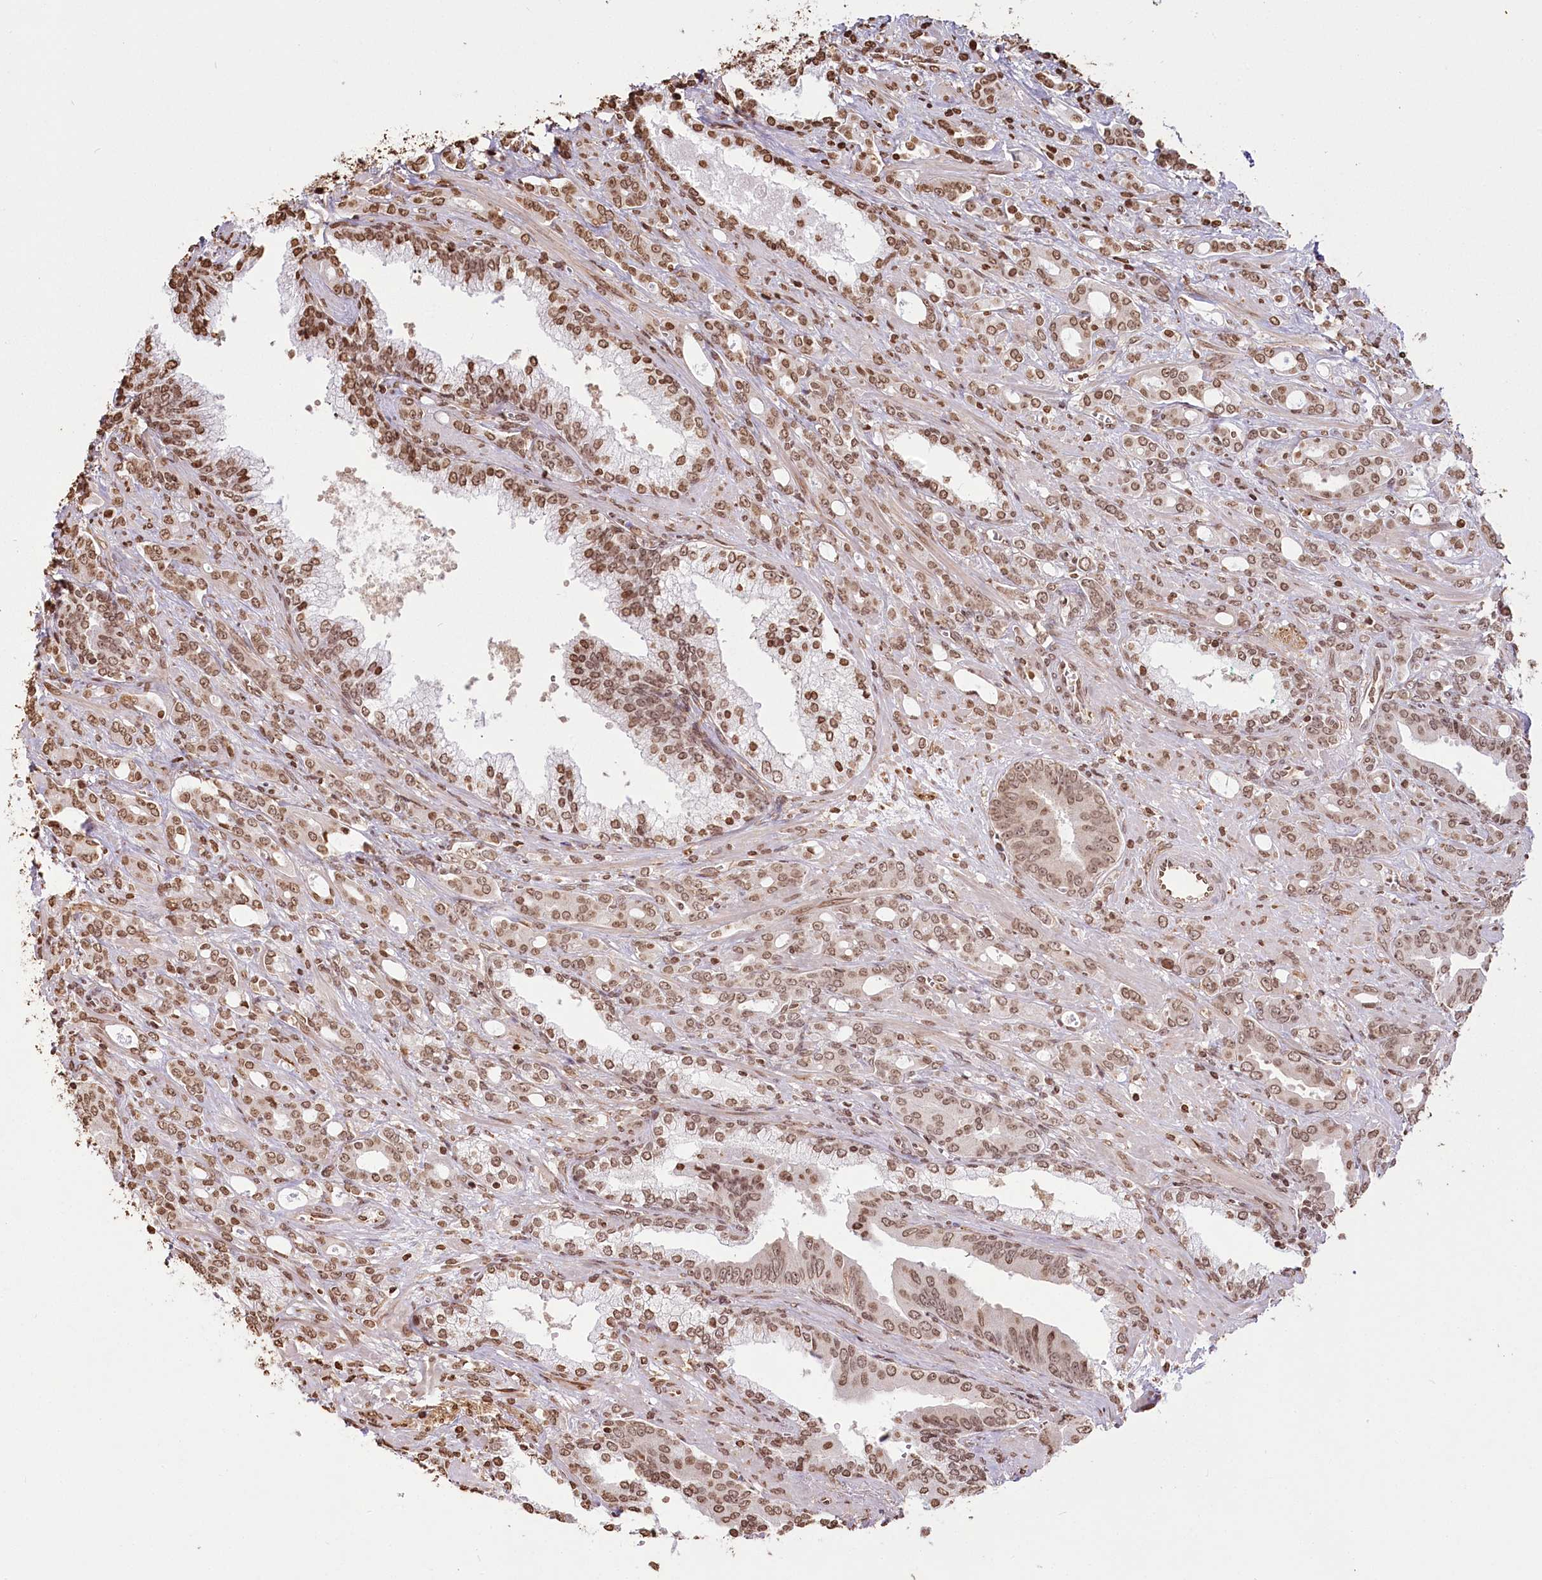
{"staining": {"intensity": "moderate", "quantity": ">75%", "location": "nuclear"}, "tissue": "prostate cancer", "cell_type": "Tumor cells", "image_type": "cancer", "snomed": [{"axis": "morphology", "description": "Adenocarcinoma, High grade"}, {"axis": "topography", "description": "Prostate"}], "caption": "A medium amount of moderate nuclear staining is identified in approximately >75% of tumor cells in prostate cancer tissue.", "gene": "FAM13A", "patient": {"sex": "male", "age": 72}}